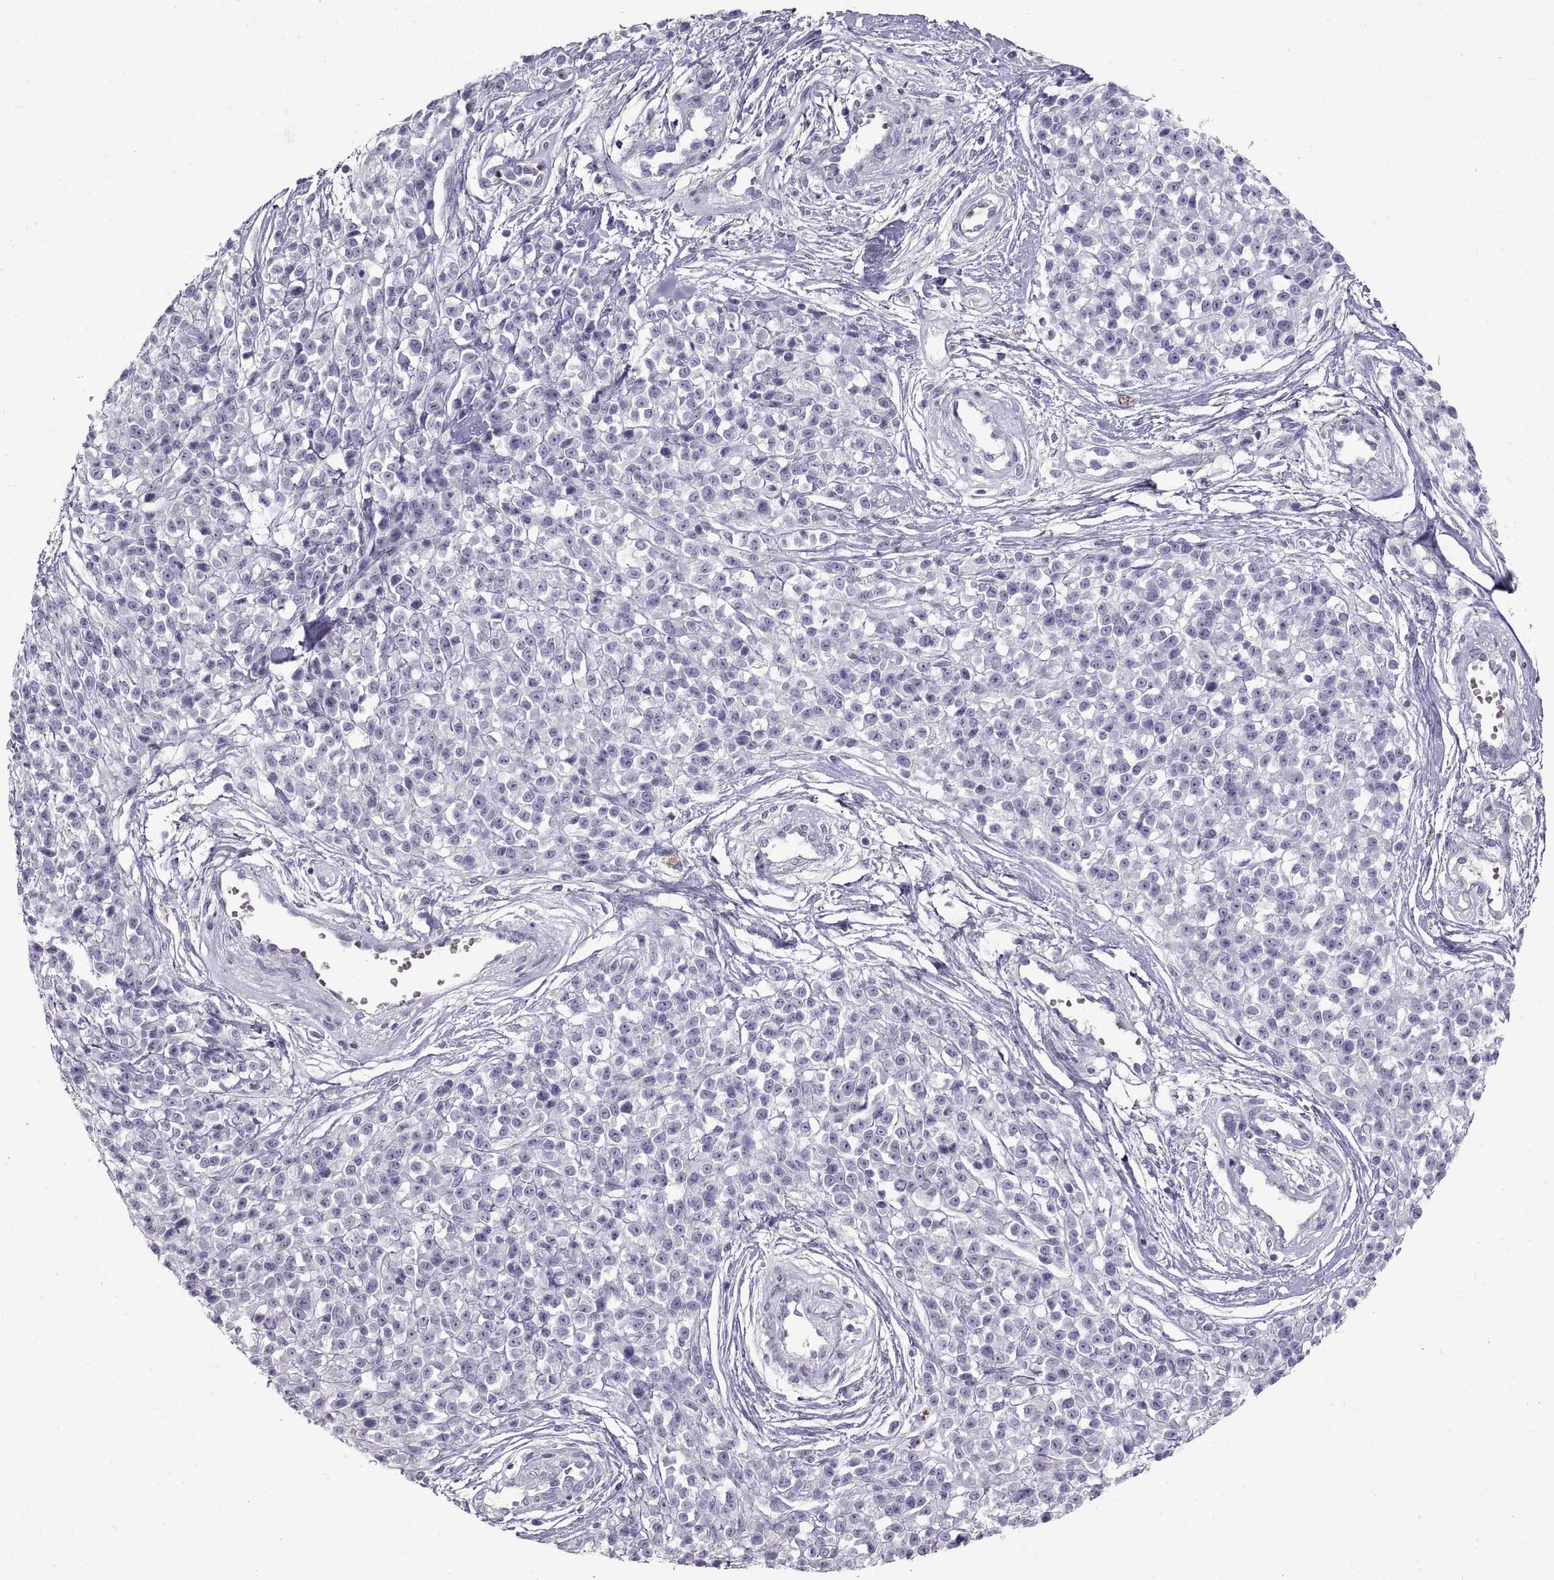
{"staining": {"intensity": "negative", "quantity": "none", "location": "none"}, "tissue": "melanoma", "cell_type": "Tumor cells", "image_type": "cancer", "snomed": [{"axis": "morphology", "description": "Malignant melanoma, NOS"}, {"axis": "topography", "description": "Skin"}, {"axis": "topography", "description": "Skin of trunk"}], "caption": "DAB immunohistochemical staining of human melanoma shows no significant staining in tumor cells.", "gene": "CRYBB3", "patient": {"sex": "male", "age": 74}}